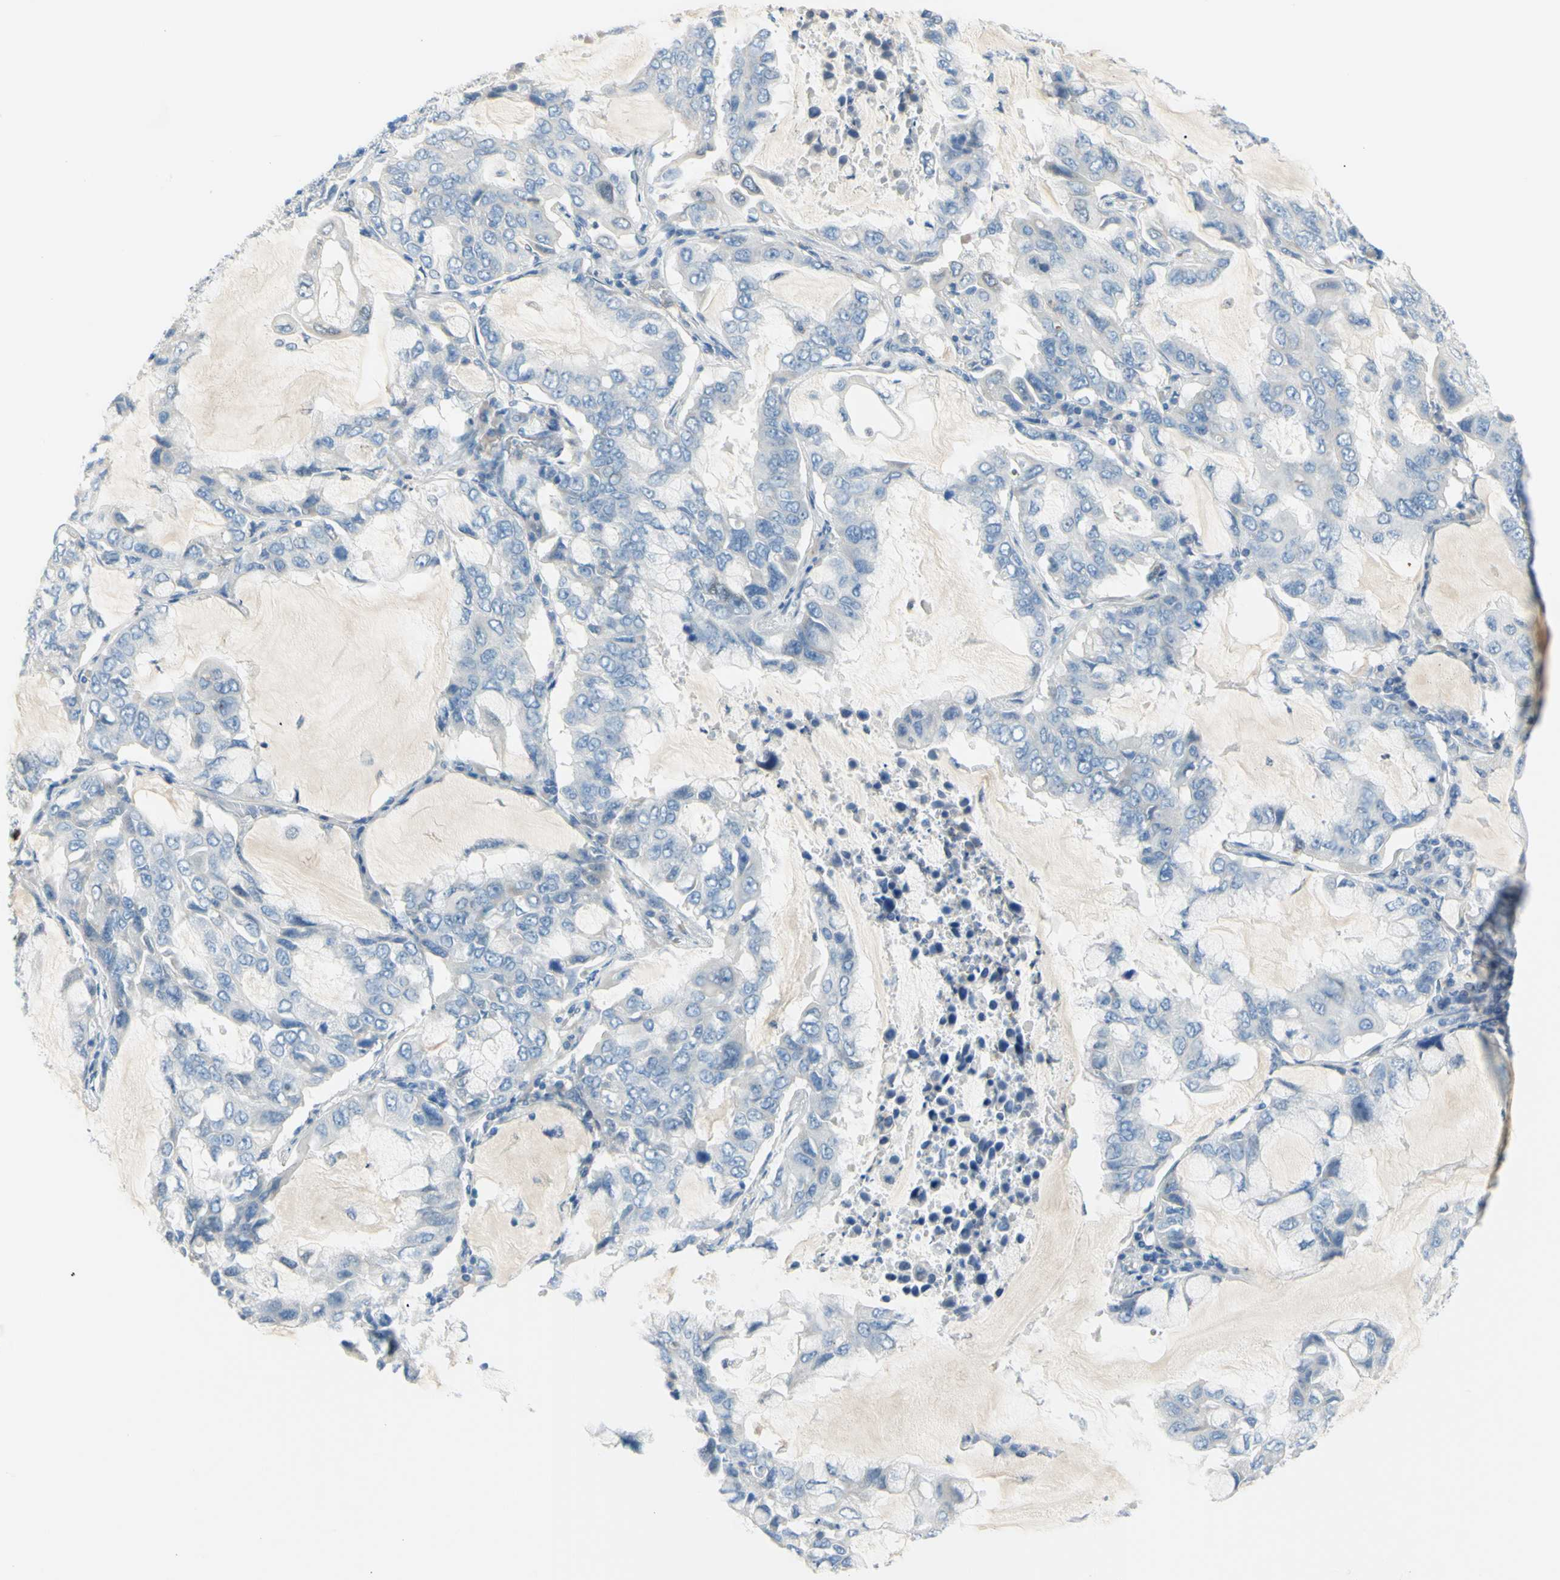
{"staining": {"intensity": "negative", "quantity": "none", "location": "none"}, "tissue": "lung cancer", "cell_type": "Tumor cells", "image_type": "cancer", "snomed": [{"axis": "morphology", "description": "Adenocarcinoma, NOS"}, {"axis": "topography", "description": "Lung"}], "caption": "Tumor cells are negative for brown protein staining in lung cancer (adenocarcinoma).", "gene": "DCT", "patient": {"sex": "male", "age": 64}}